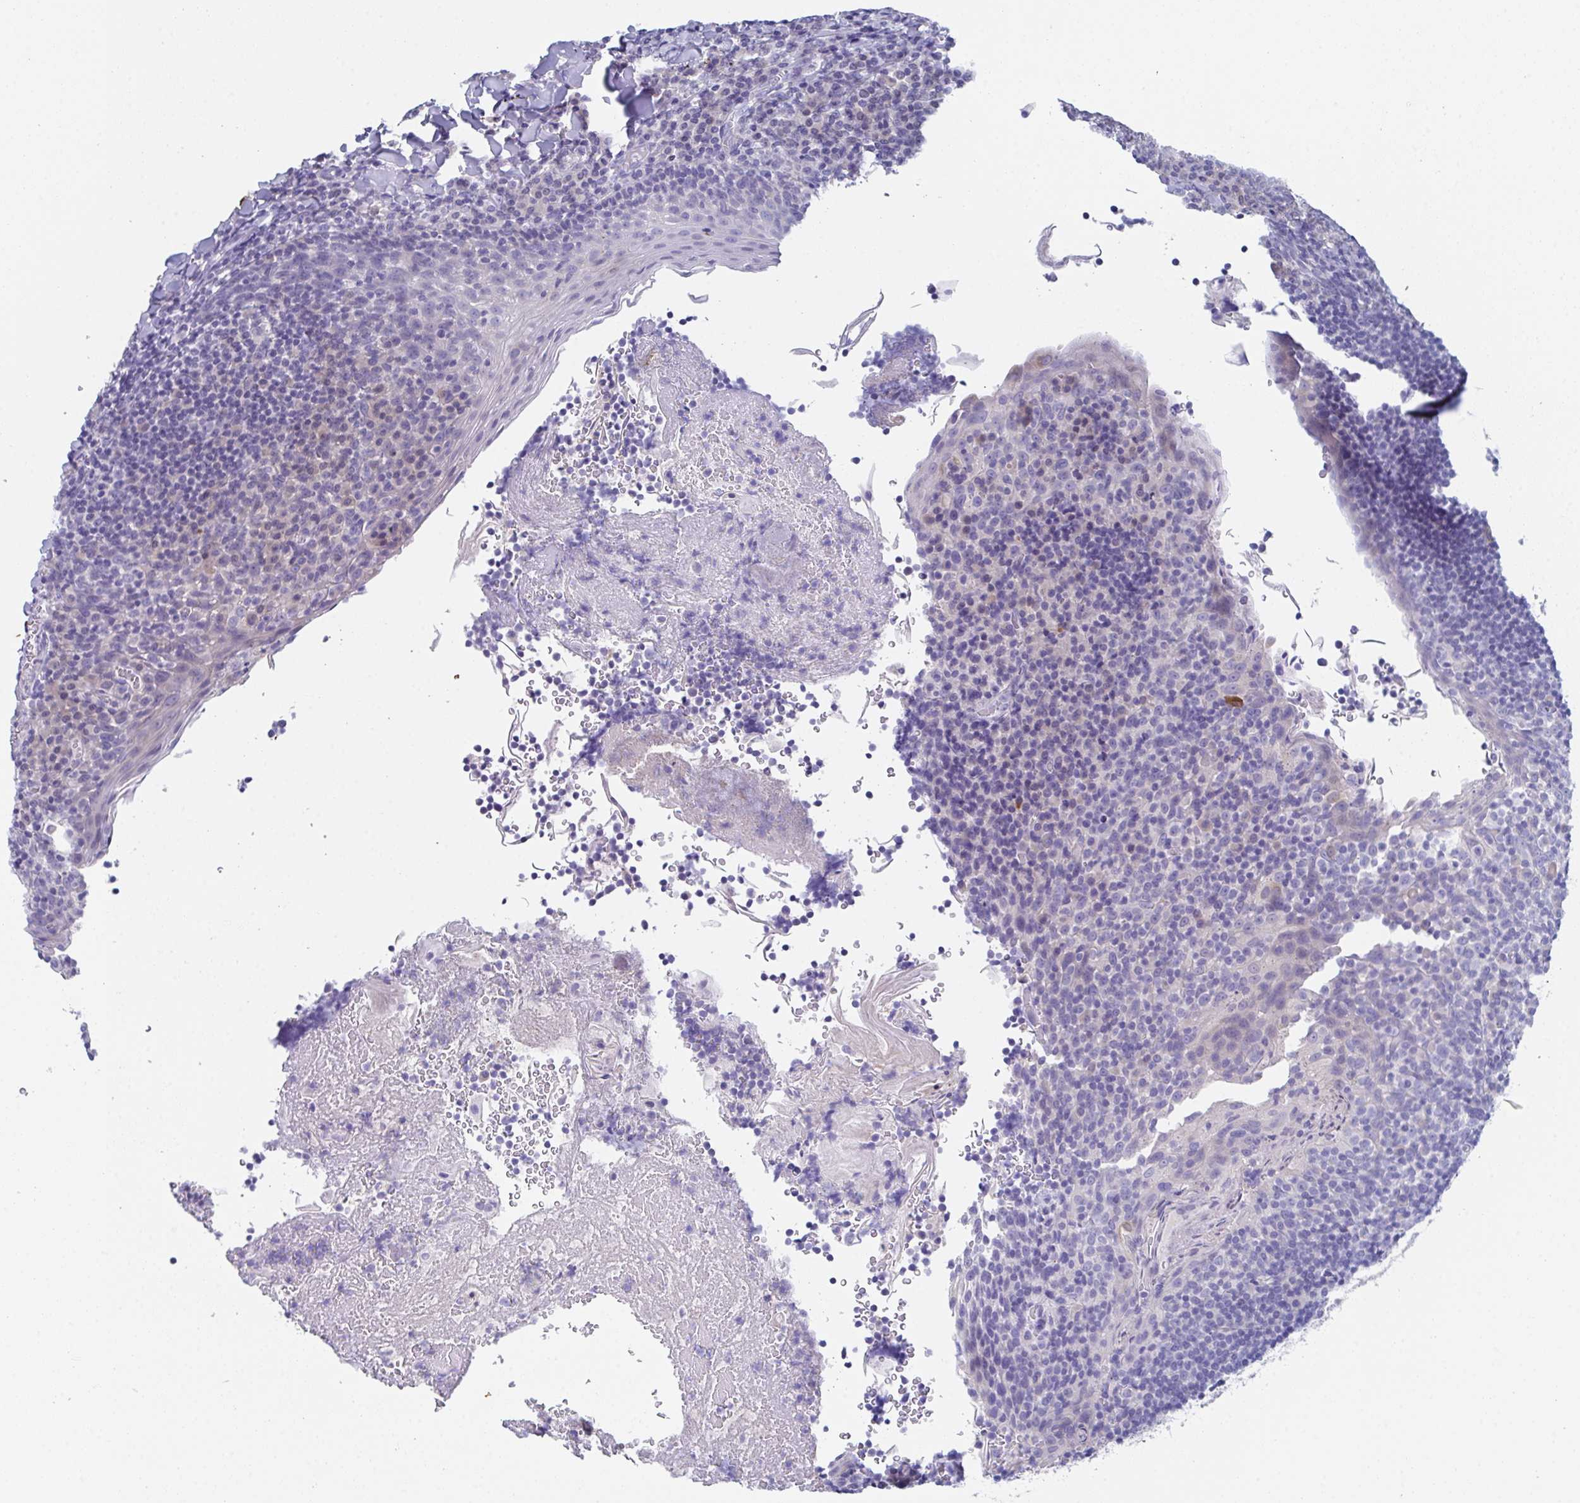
{"staining": {"intensity": "negative", "quantity": "none", "location": "none"}, "tissue": "tonsil", "cell_type": "Germinal center cells", "image_type": "normal", "snomed": [{"axis": "morphology", "description": "Normal tissue, NOS"}, {"axis": "topography", "description": "Tonsil"}], "caption": "This is an IHC image of normal tonsil. There is no staining in germinal center cells.", "gene": "SSC4D", "patient": {"sex": "male", "age": 27}}